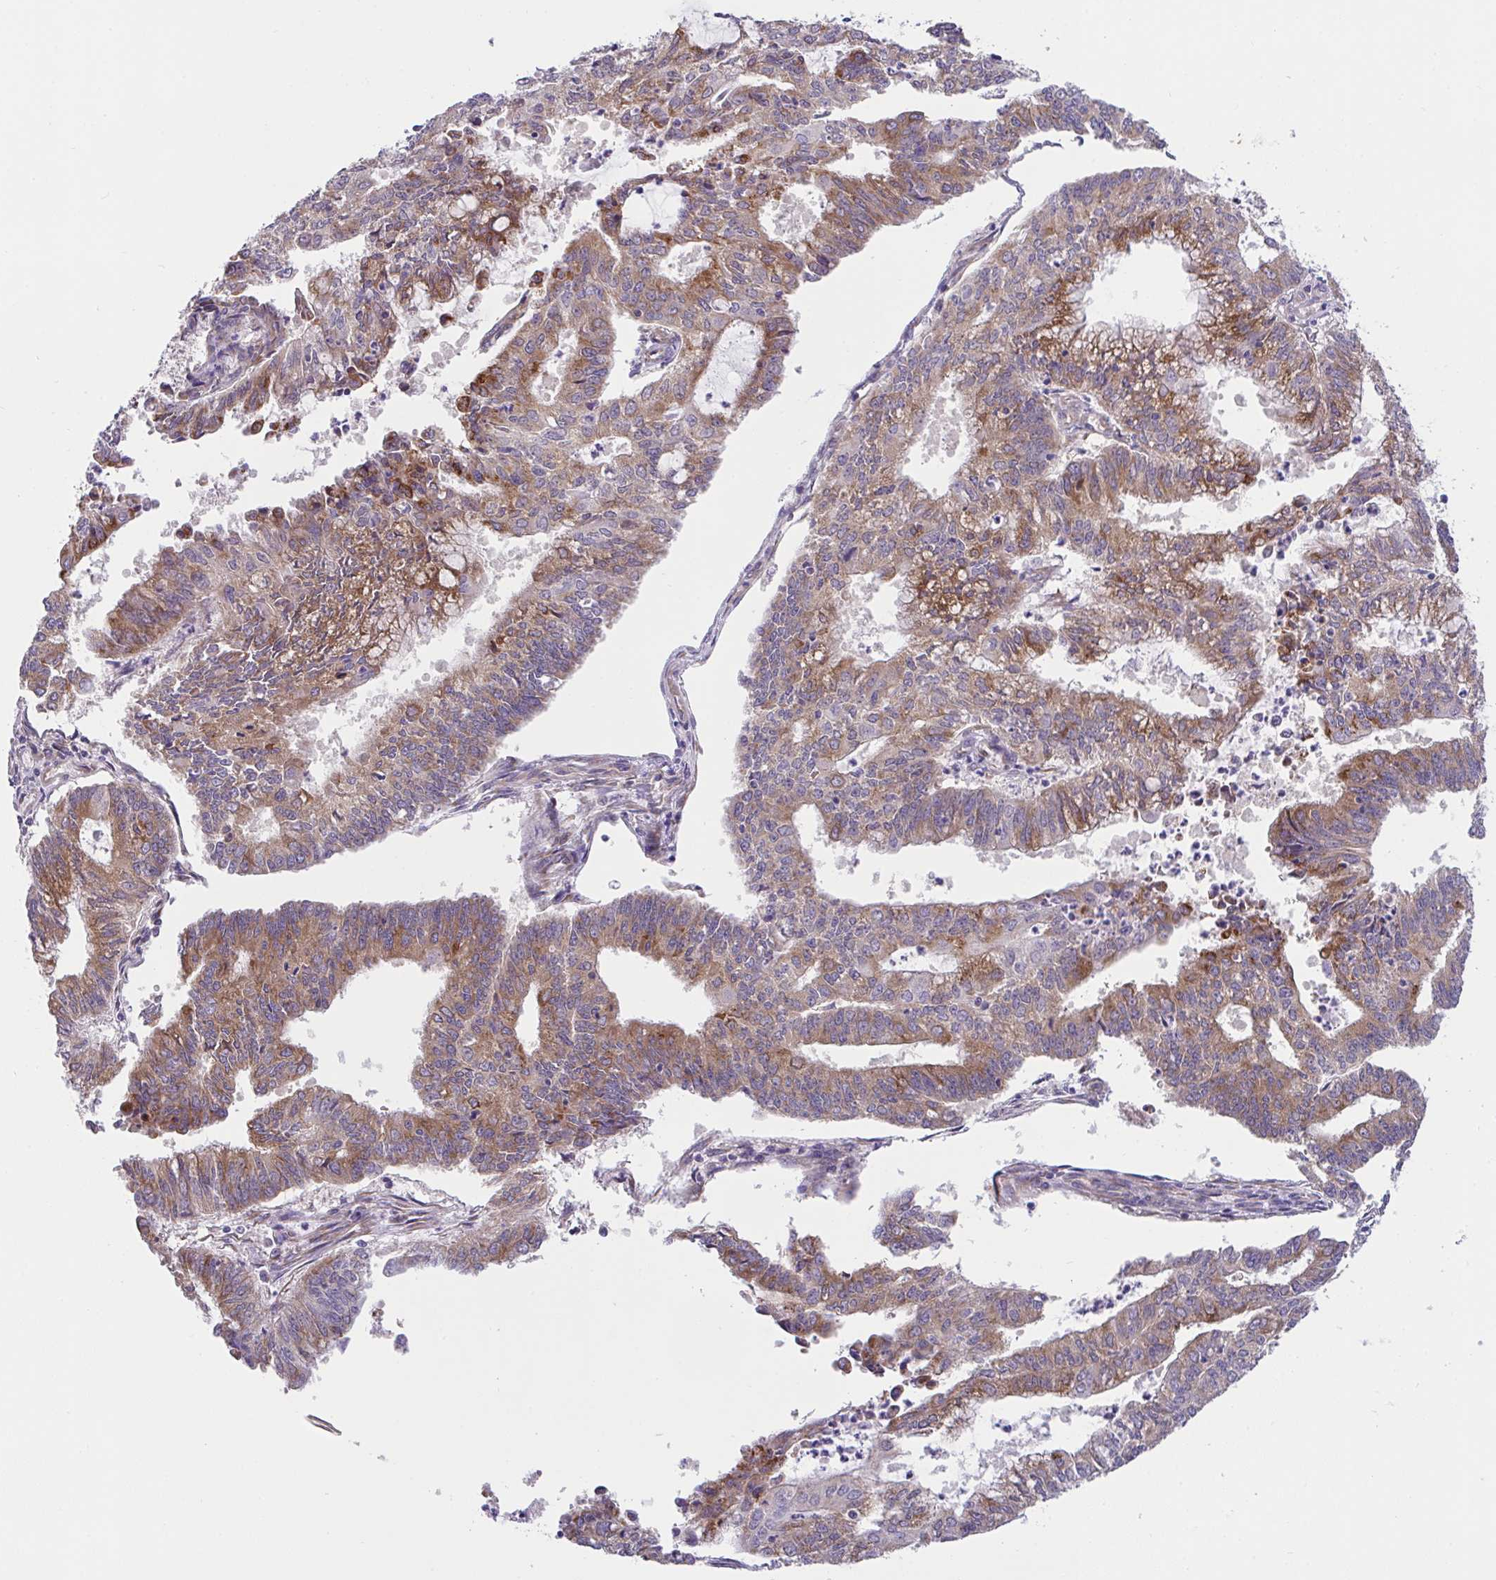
{"staining": {"intensity": "moderate", "quantity": ">75%", "location": "cytoplasmic/membranous"}, "tissue": "endometrial cancer", "cell_type": "Tumor cells", "image_type": "cancer", "snomed": [{"axis": "morphology", "description": "Adenocarcinoma, NOS"}, {"axis": "topography", "description": "Endometrium"}], "caption": "A high-resolution micrograph shows immunohistochemistry (IHC) staining of endometrial cancer, which shows moderate cytoplasmic/membranous positivity in approximately >75% of tumor cells.", "gene": "MIA3", "patient": {"sex": "female", "age": 61}}